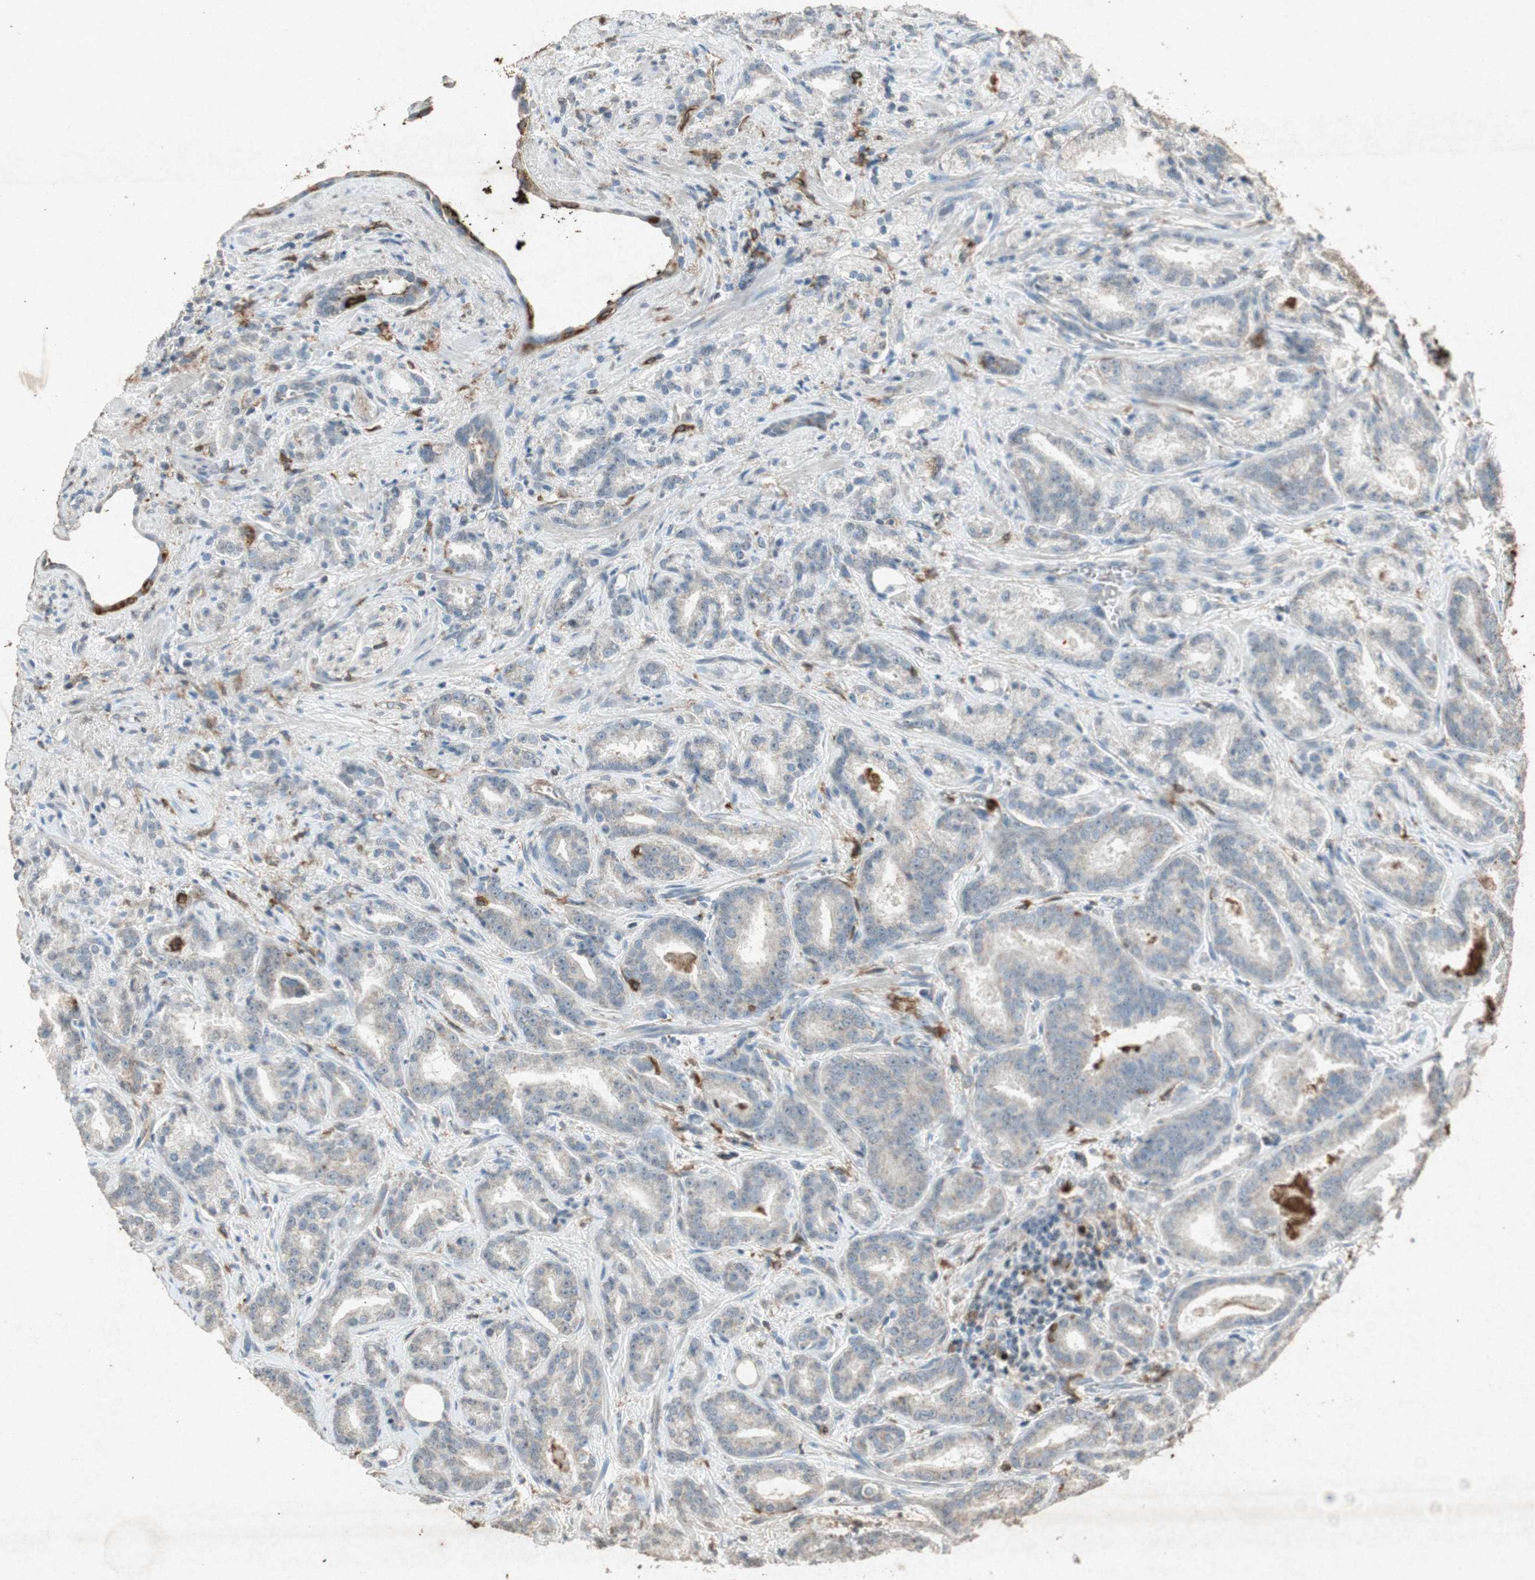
{"staining": {"intensity": "negative", "quantity": "none", "location": "none"}, "tissue": "prostate cancer", "cell_type": "Tumor cells", "image_type": "cancer", "snomed": [{"axis": "morphology", "description": "Adenocarcinoma, Low grade"}, {"axis": "topography", "description": "Prostate"}], "caption": "Tumor cells are negative for protein expression in human prostate cancer.", "gene": "TYROBP", "patient": {"sex": "male", "age": 63}}